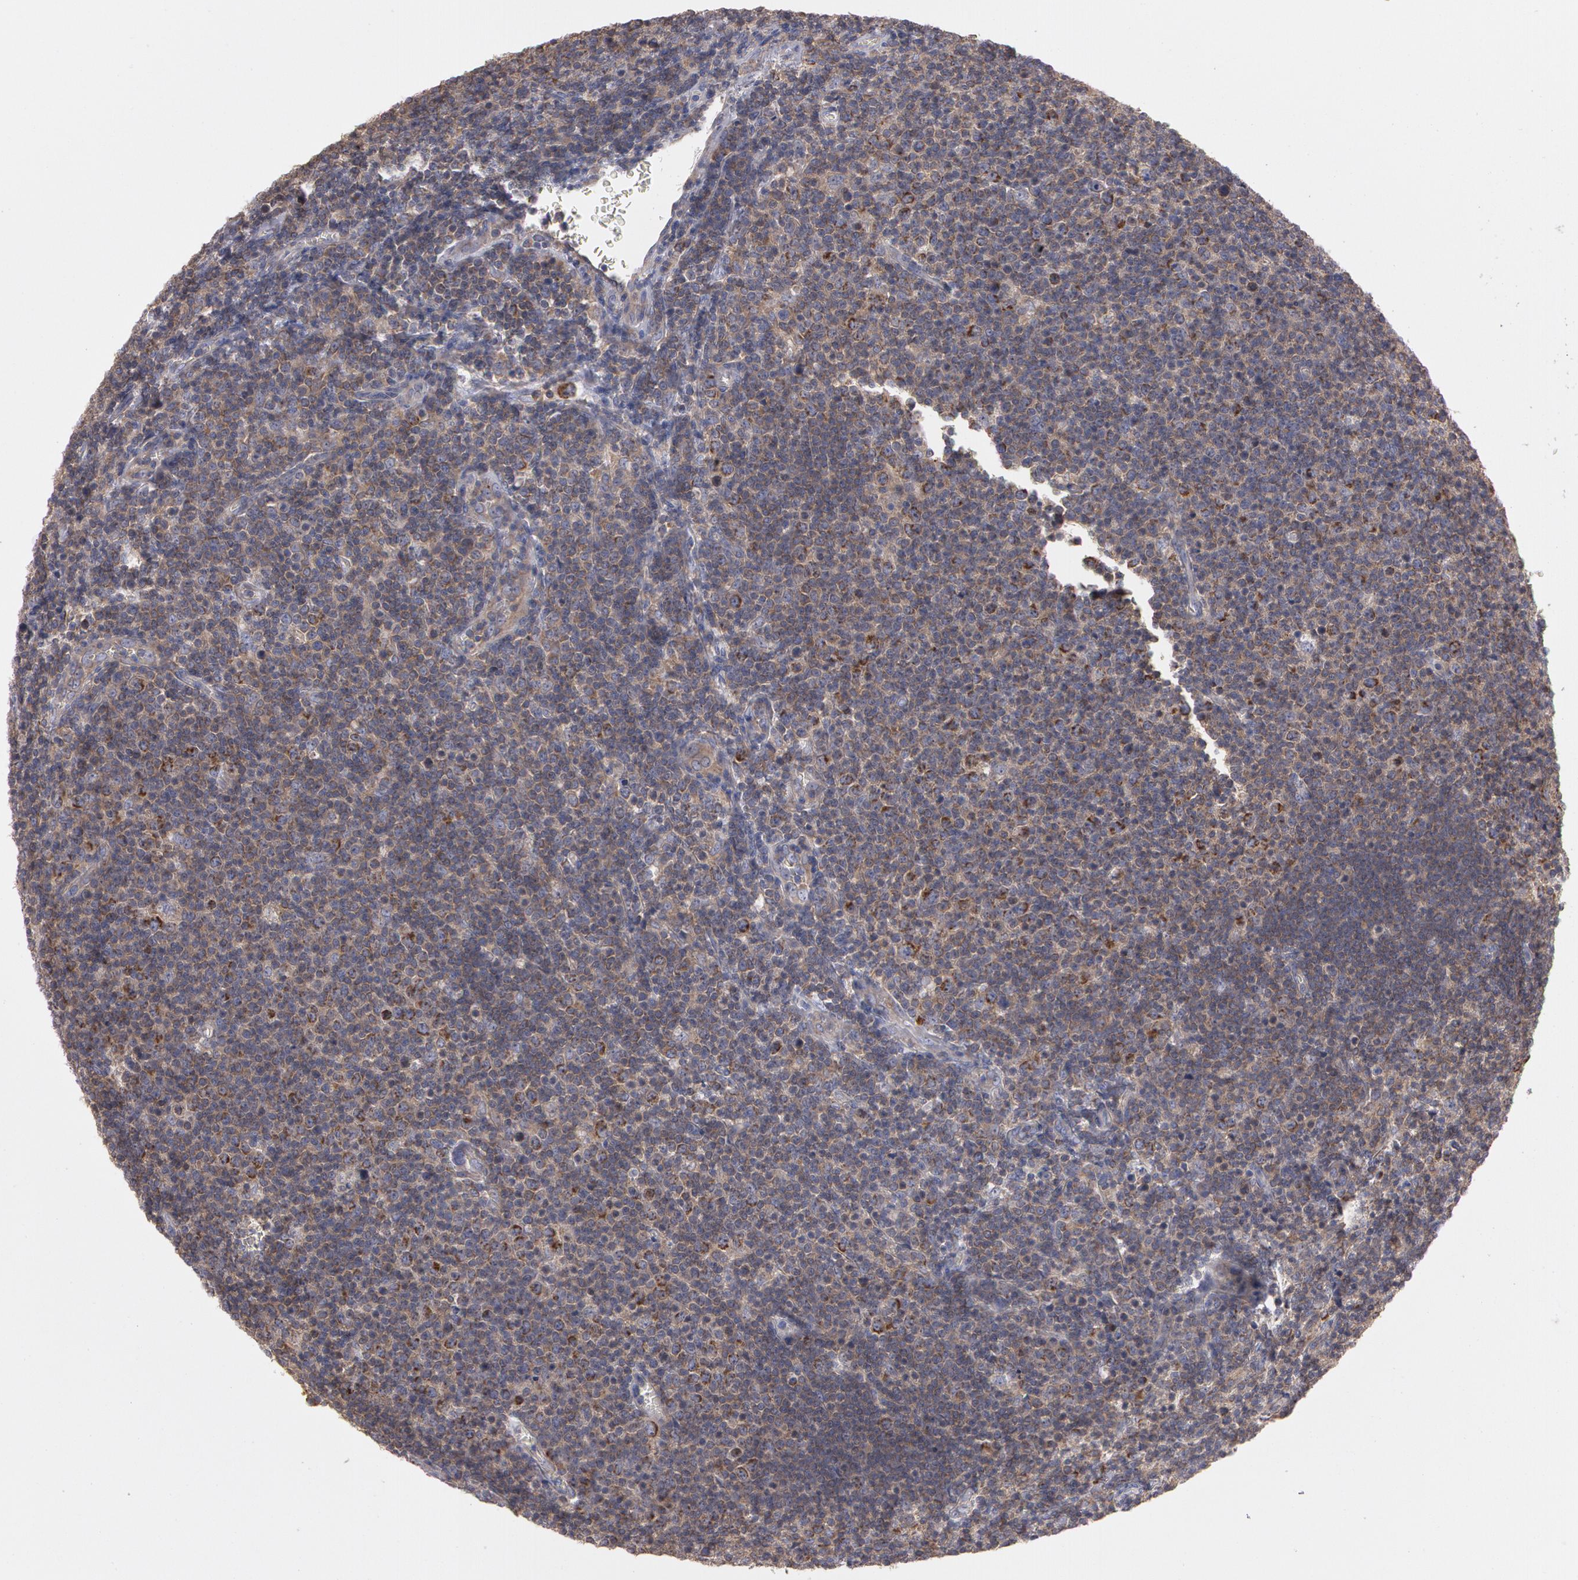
{"staining": {"intensity": "moderate", "quantity": ">75%", "location": "cytoplasmic/membranous"}, "tissue": "lymphoma", "cell_type": "Tumor cells", "image_type": "cancer", "snomed": [{"axis": "morphology", "description": "Malignant lymphoma, non-Hodgkin's type, Low grade"}, {"axis": "topography", "description": "Lymph node"}], "caption": "Protein expression by immunohistochemistry (IHC) exhibits moderate cytoplasmic/membranous positivity in approximately >75% of tumor cells in malignant lymphoma, non-Hodgkin's type (low-grade). The staining is performed using DAB brown chromogen to label protein expression. The nuclei are counter-stained blue using hematoxylin.", "gene": "NEK9", "patient": {"sex": "male", "age": 74}}